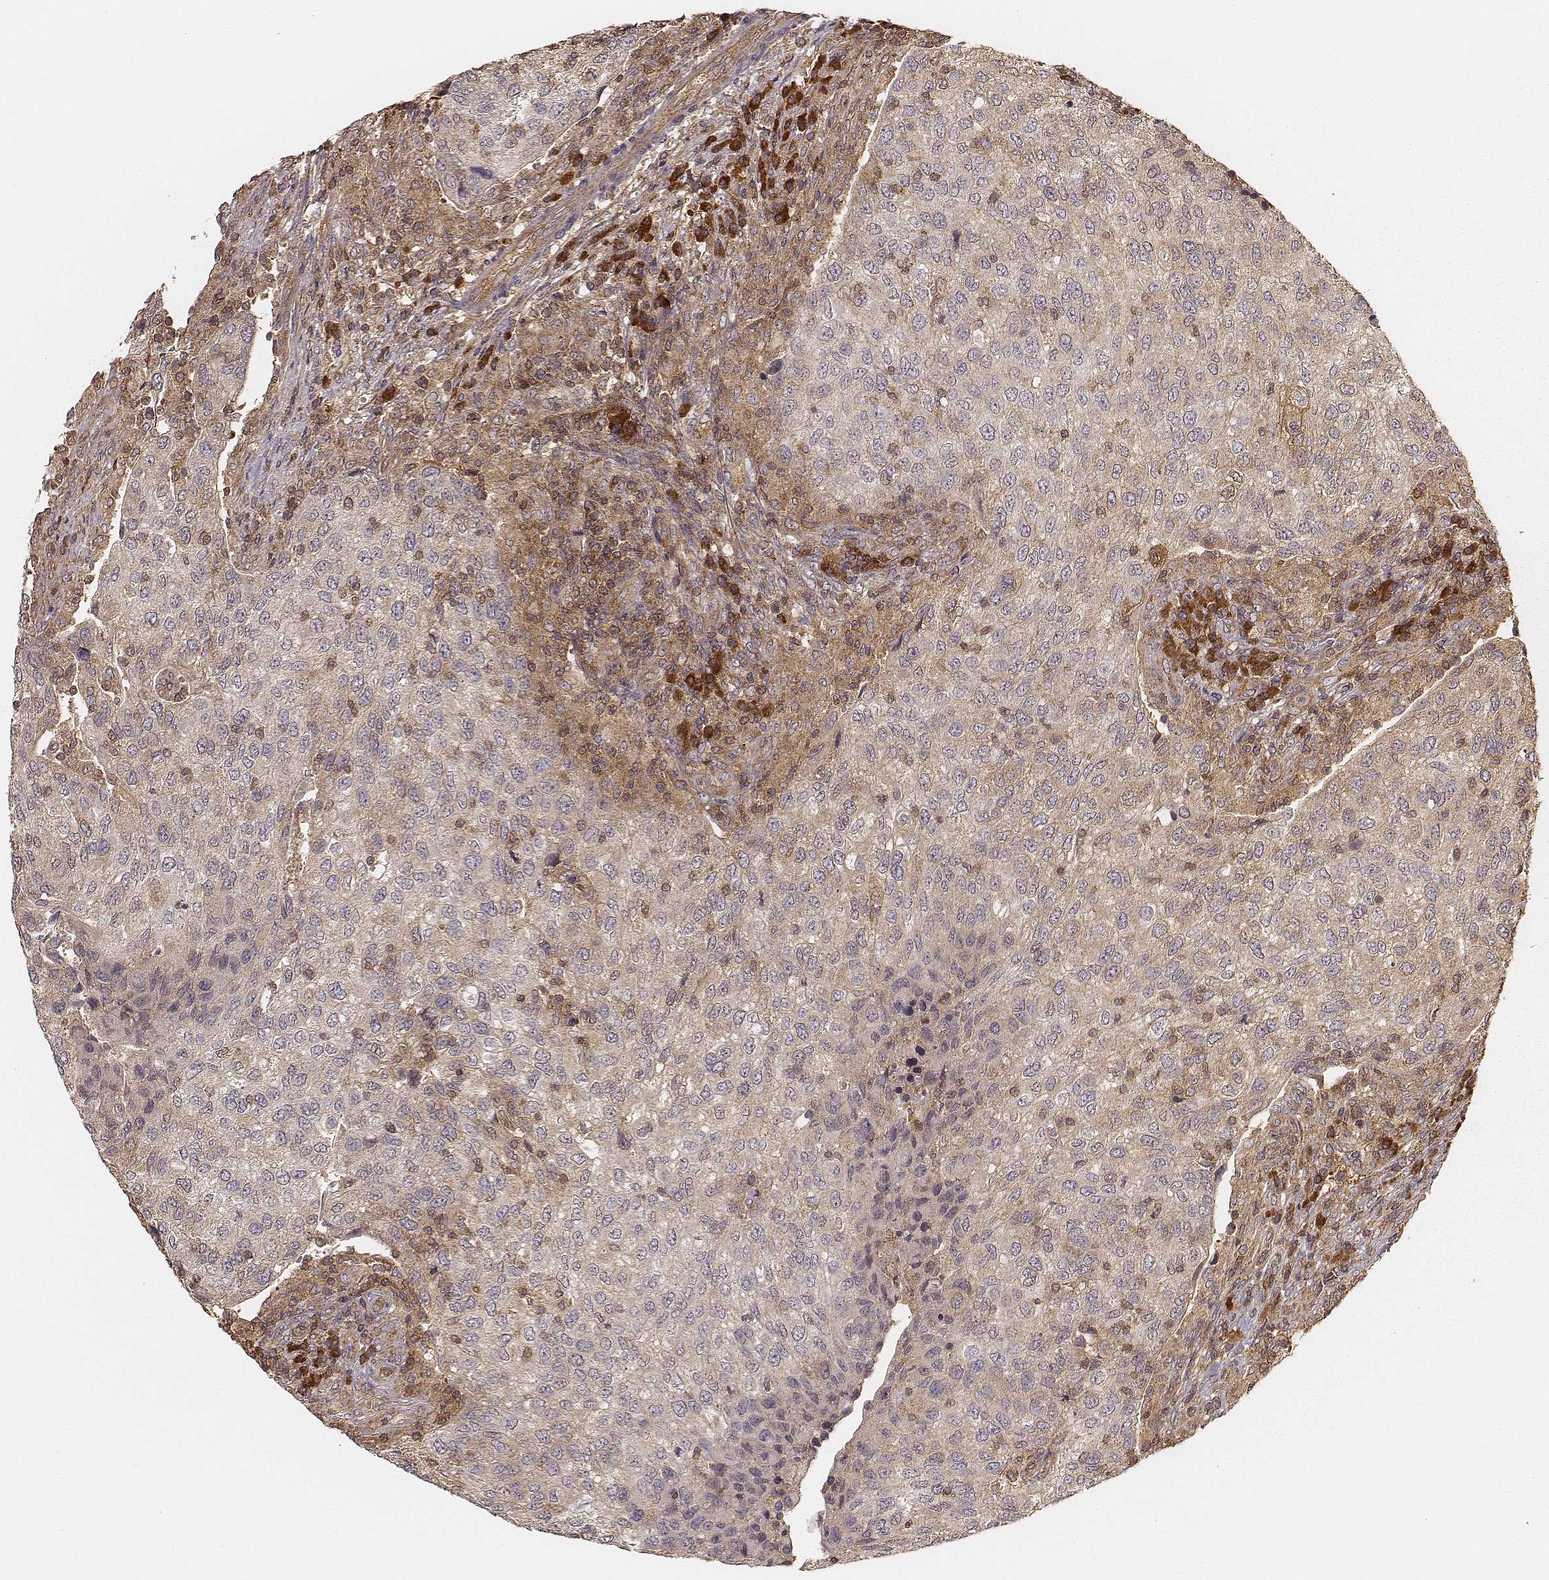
{"staining": {"intensity": "weak", "quantity": ">75%", "location": "cytoplasmic/membranous"}, "tissue": "urothelial cancer", "cell_type": "Tumor cells", "image_type": "cancer", "snomed": [{"axis": "morphology", "description": "Urothelial carcinoma, High grade"}, {"axis": "topography", "description": "Urinary bladder"}], "caption": "A brown stain shows weak cytoplasmic/membranous staining of a protein in human high-grade urothelial carcinoma tumor cells.", "gene": "CARS1", "patient": {"sex": "female", "age": 78}}